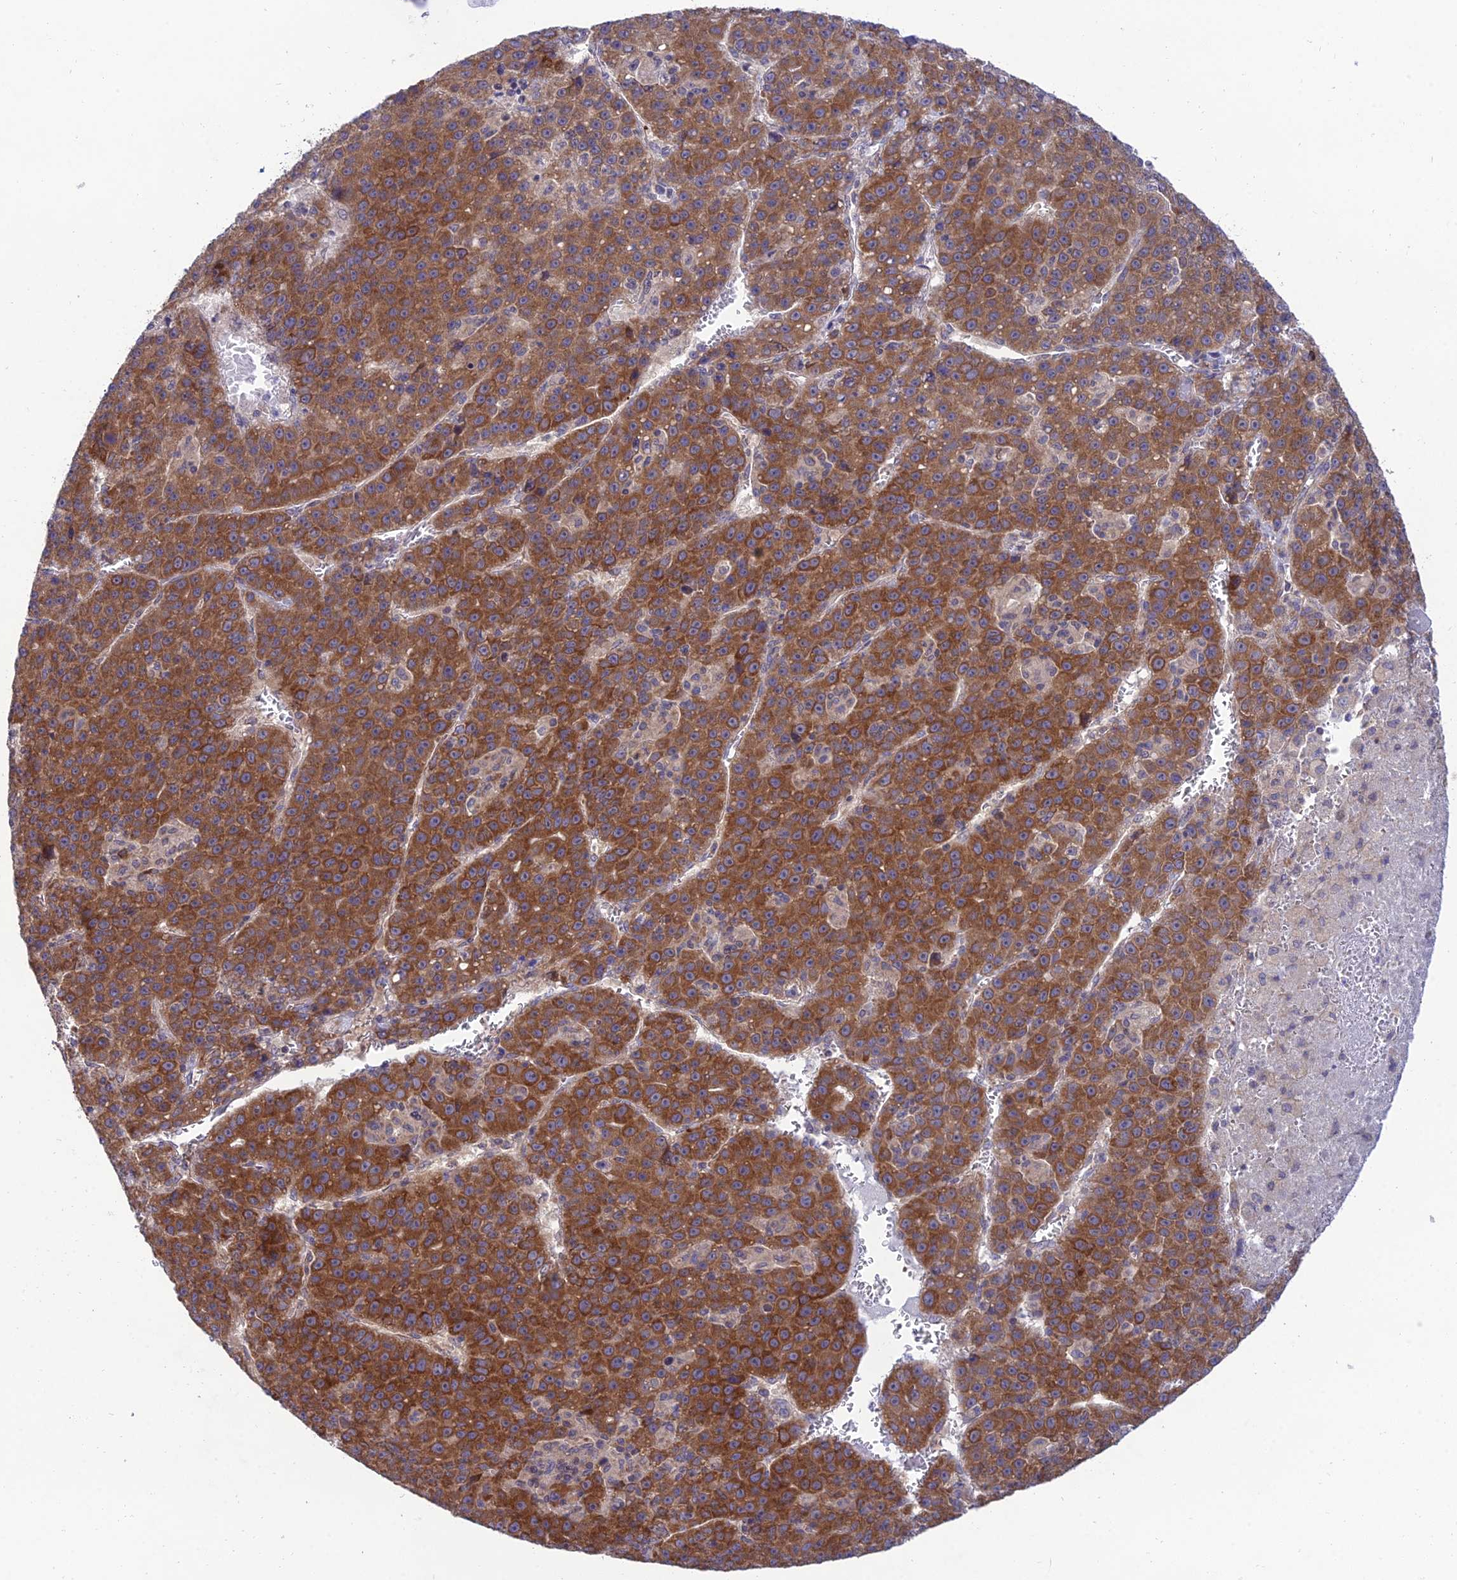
{"staining": {"intensity": "strong", "quantity": ">75%", "location": "cytoplasmic/membranous"}, "tissue": "liver cancer", "cell_type": "Tumor cells", "image_type": "cancer", "snomed": [{"axis": "morphology", "description": "Carcinoma, Hepatocellular, NOS"}, {"axis": "topography", "description": "Liver"}], "caption": "Protein staining shows strong cytoplasmic/membranous expression in approximately >75% of tumor cells in liver cancer (hepatocellular carcinoma). (IHC, brightfield microscopy, high magnification).", "gene": "CLCN7", "patient": {"sex": "female", "age": 53}}